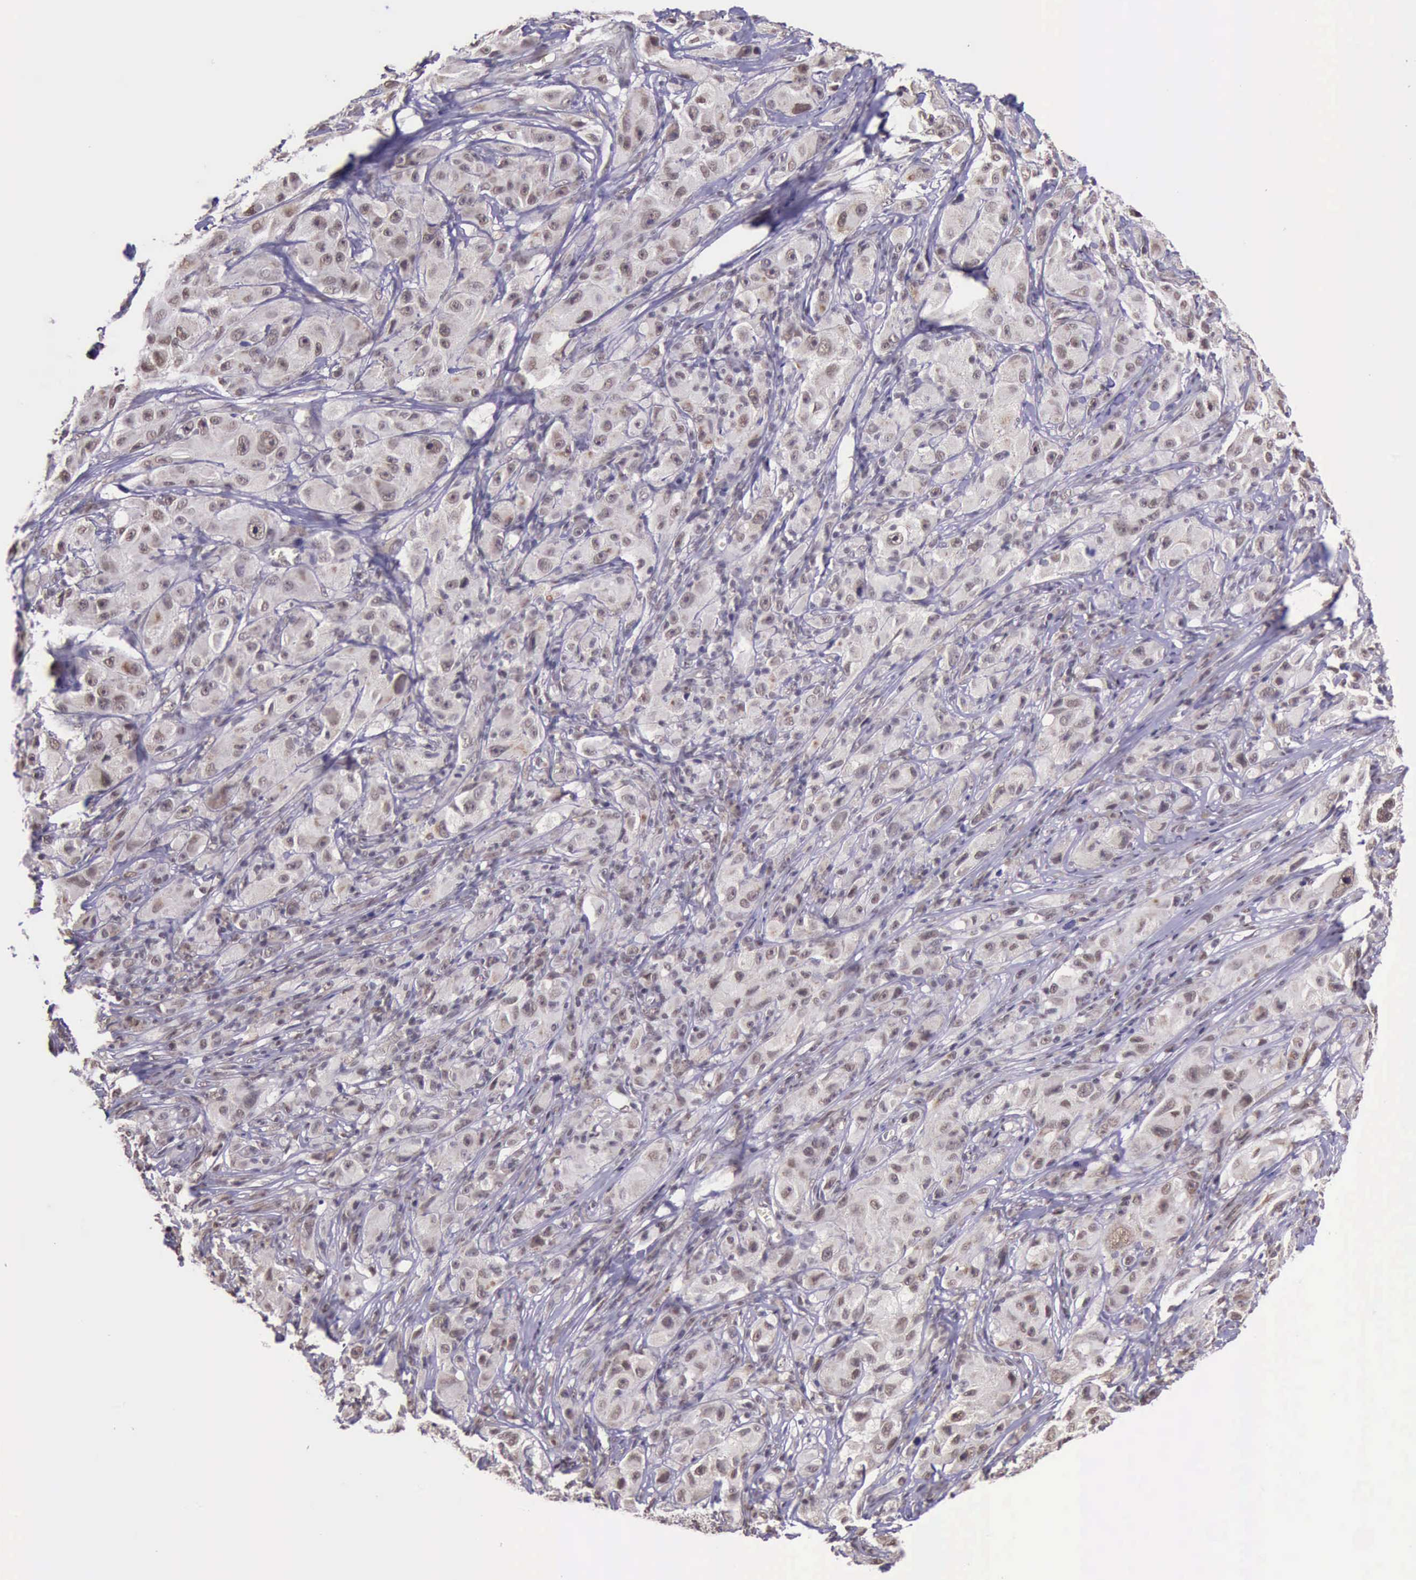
{"staining": {"intensity": "weak", "quantity": ">75%", "location": "nuclear"}, "tissue": "melanoma", "cell_type": "Tumor cells", "image_type": "cancer", "snomed": [{"axis": "morphology", "description": "Malignant melanoma, NOS"}, {"axis": "topography", "description": "Skin"}], "caption": "DAB immunohistochemical staining of human melanoma demonstrates weak nuclear protein staining in approximately >75% of tumor cells.", "gene": "PRPF39", "patient": {"sex": "male", "age": 56}}